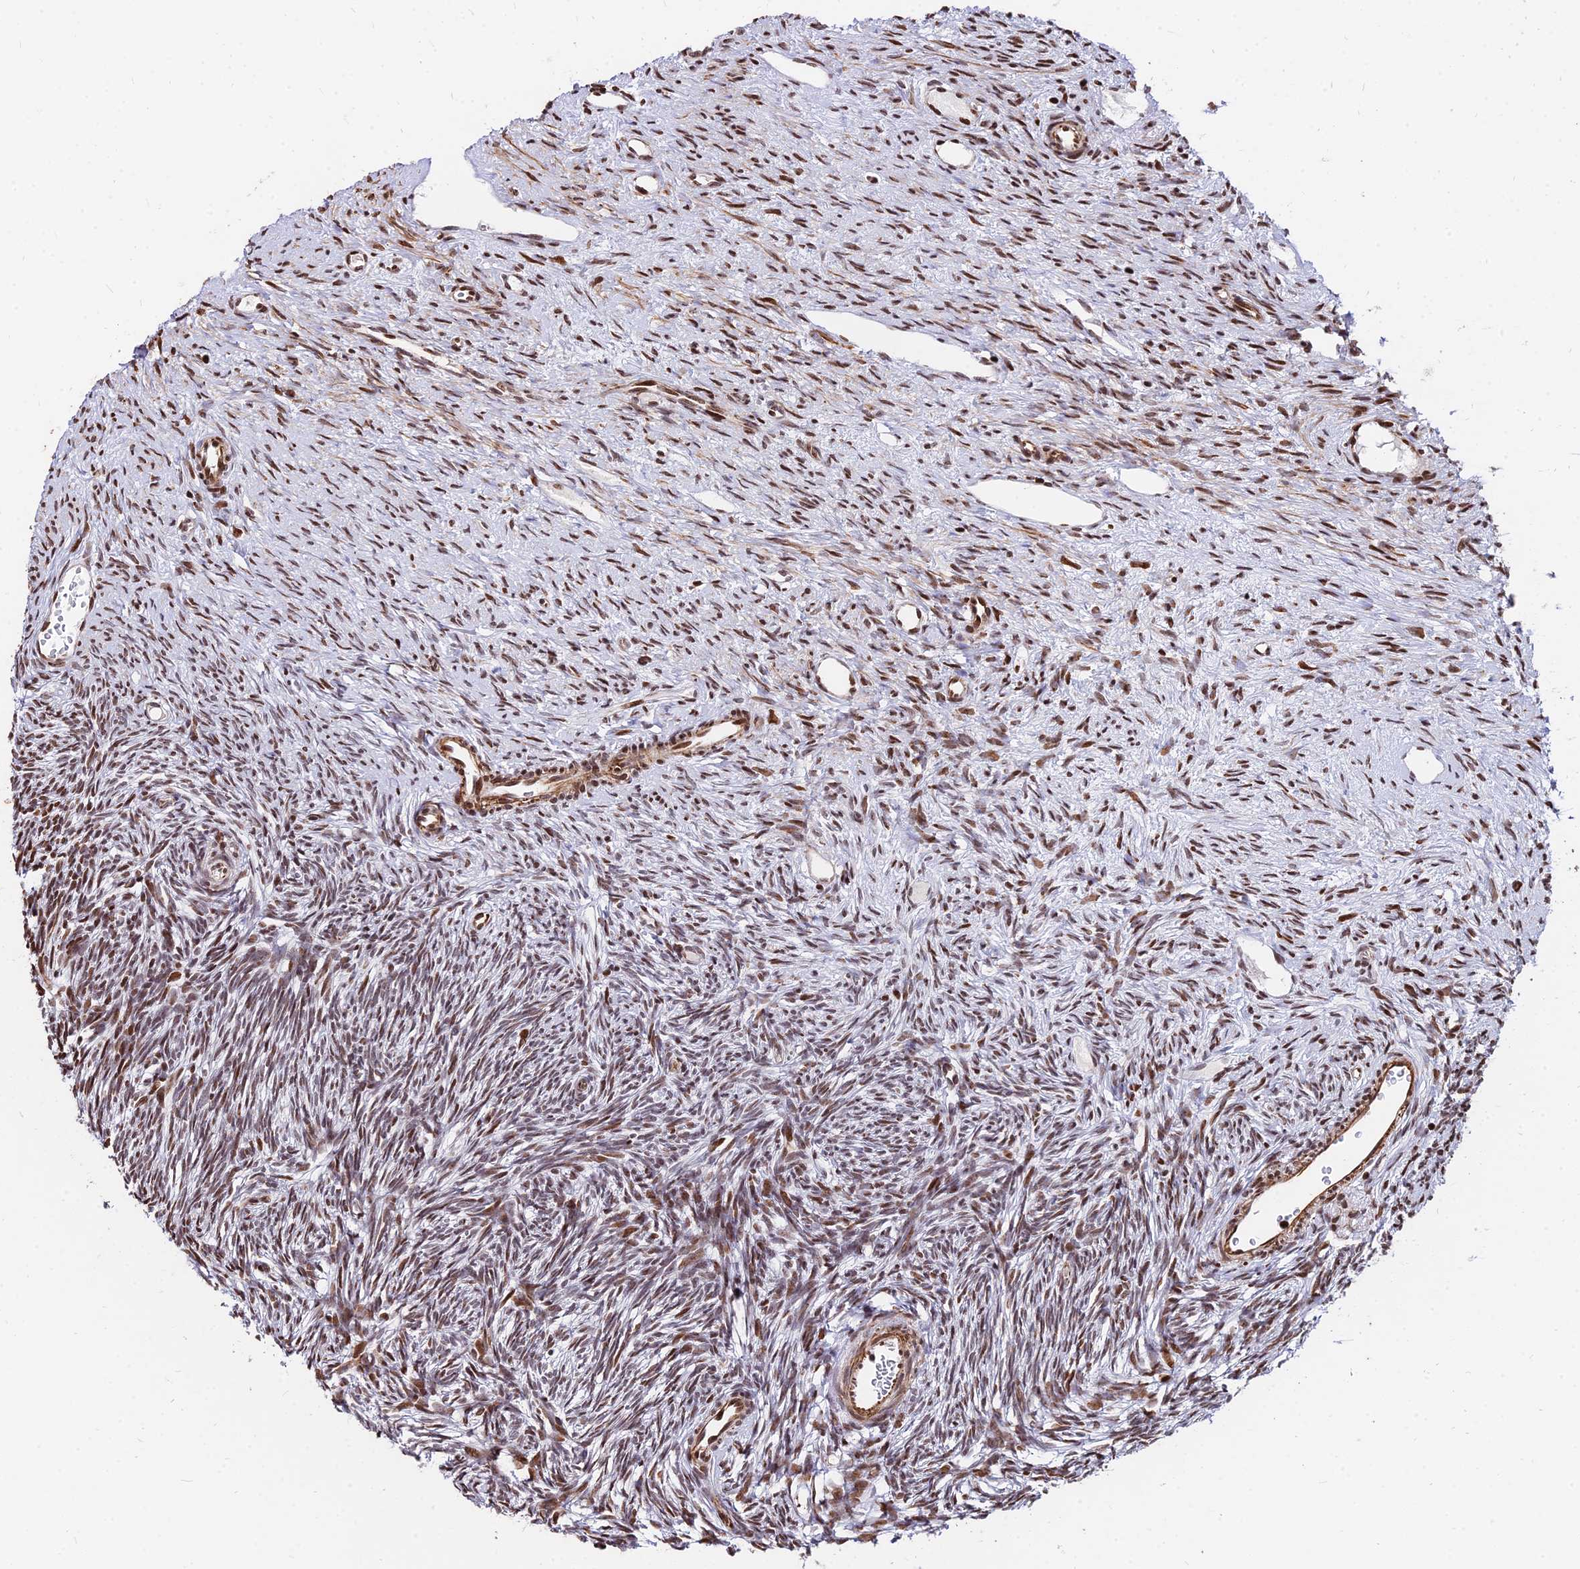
{"staining": {"intensity": "moderate", "quantity": ">75%", "location": "nuclear"}, "tissue": "ovary", "cell_type": "Ovarian stroma cells", "image_type": "normal", "snomed": [{"axis": "morphology", "description": "Normal tissue, NOS"}, {"axis": "topography", "description": "Ovary"}], "caption": "Immunohistochemical staining of benign human ovary displays >75% levels of moderate nuclear protein staining in approximately >75% of ovarian stroma cells.", "gene": "NYAP2", "patient": {"sex": "female", "age": 51}}